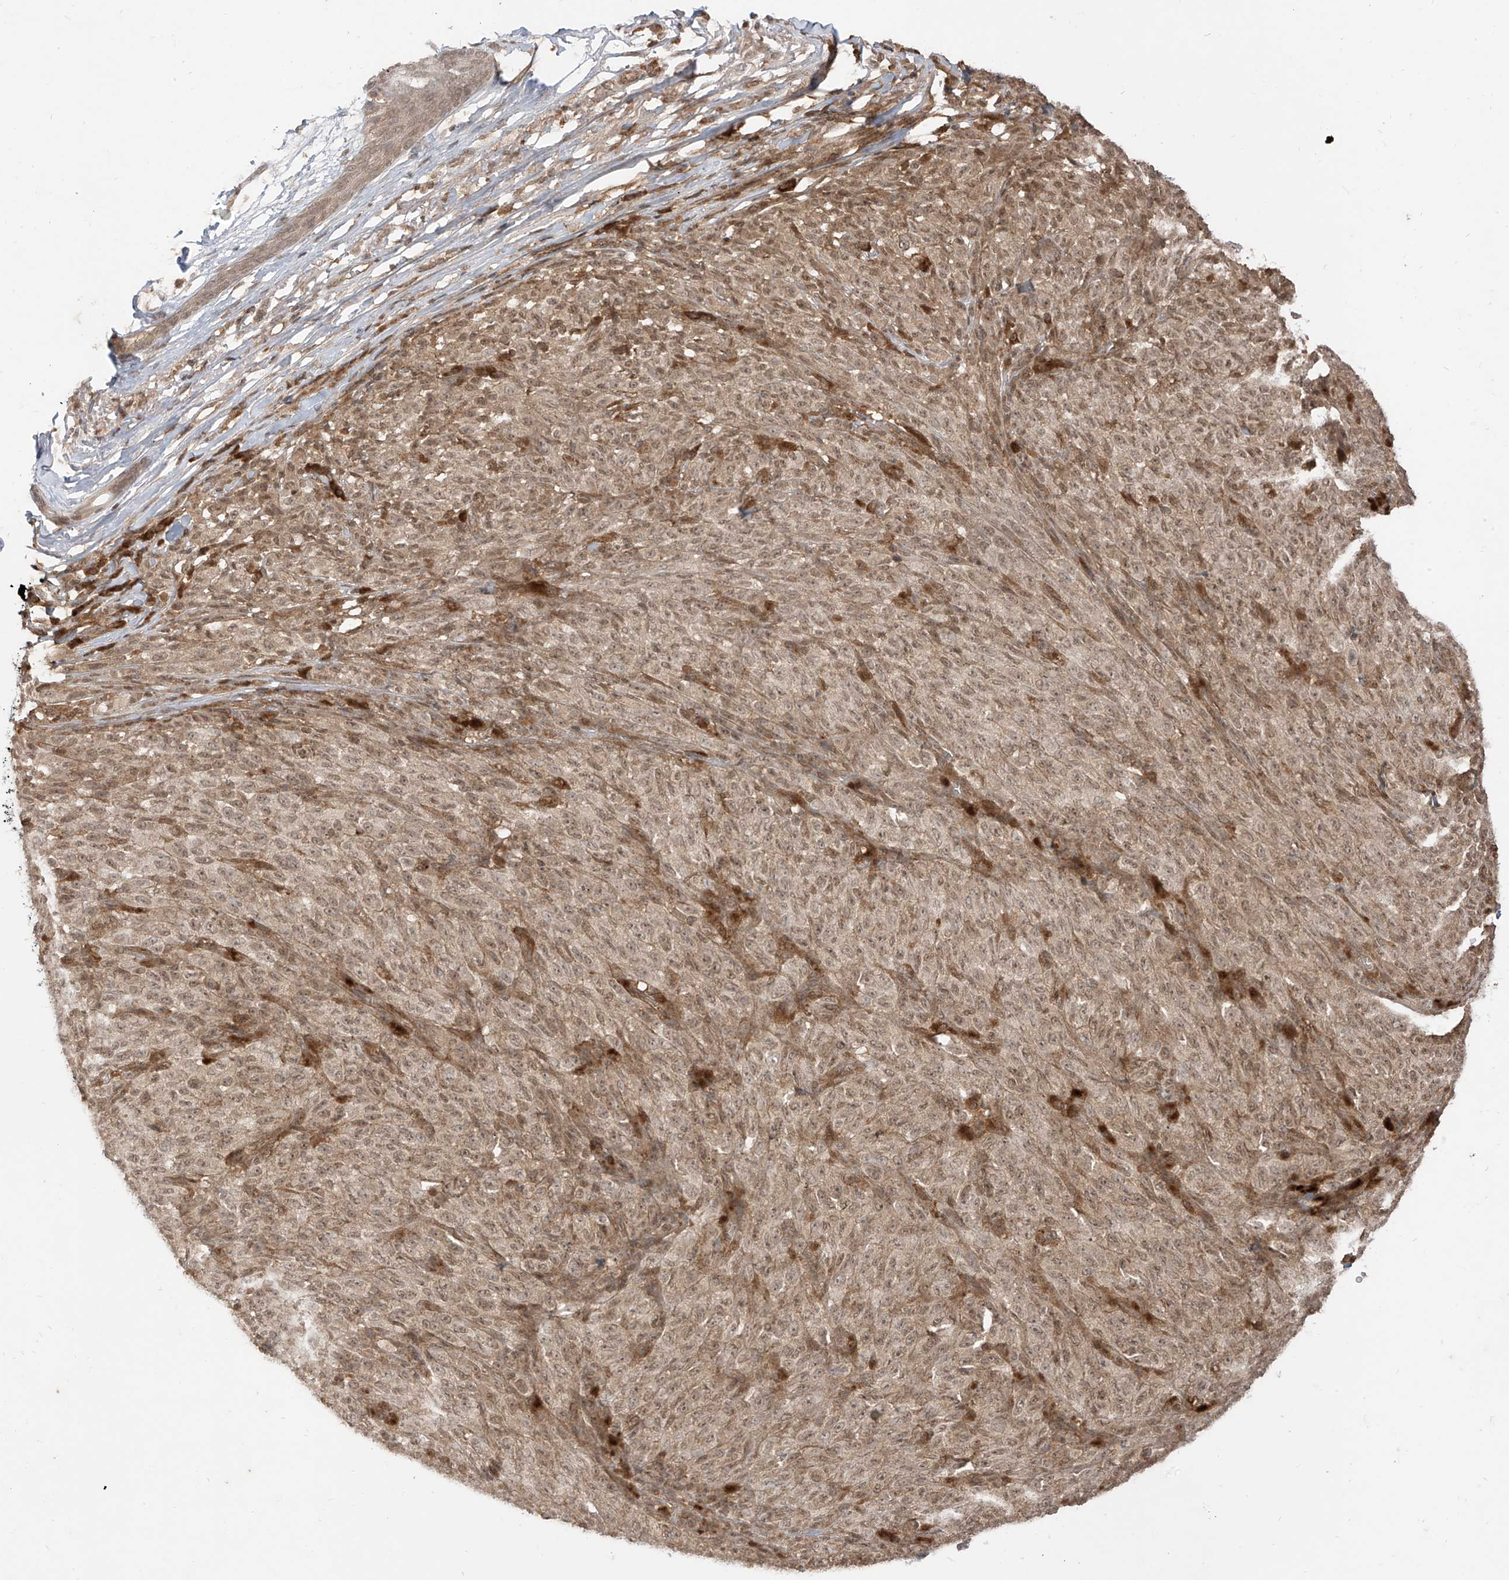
{"staining": {"intensity": "weak", "quantity": ">75%", "location": "cytoplasmic/membranous,nuclear"}, "tissue": "melanoma", "cell_type": "Tumor cells", "image_type": "cancer", "snomed": [{"axis": "morphology", "description": "Malignant melanoma, NOS"}, {"axis": "topography", "description": "Skin"}], "caption": "Protein expression by immunohistochemistry exhibits weak cytoplasmic/membranous and nuclear expression in about >75% of tumor cells in malignant melanoma.", "gene": "LCOR", "patient": {"sex": "female", "age": 82}}